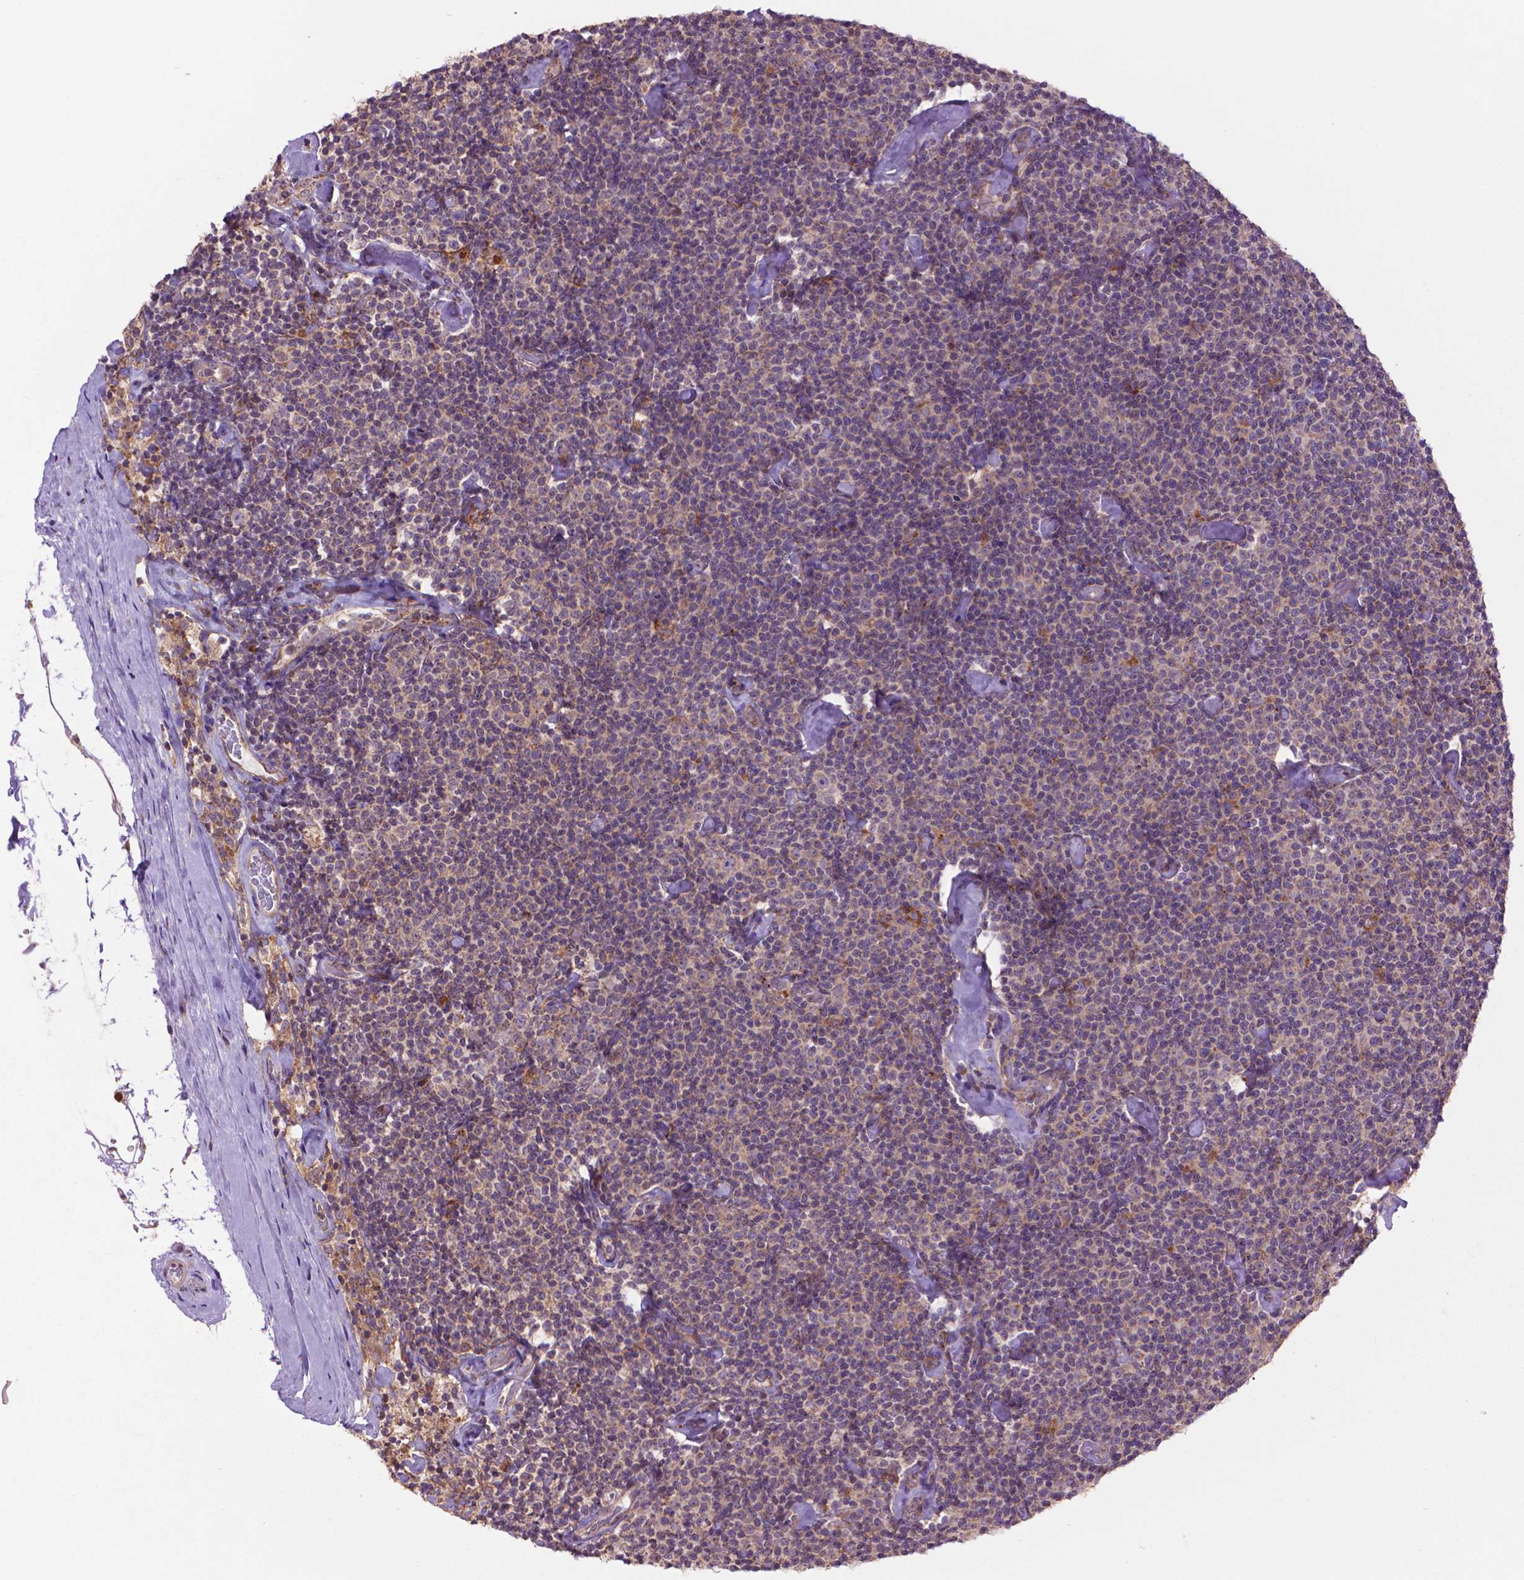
{"staining": {"intensity": "weak", "quantity": "25%-75%", "location": "cytoplasmic/membranous"}, "tissue": "lymphoma", "cell_type": "Tumor cells", "image_type": "cancer", "snomed": [{"axis": "morphology", "description": "Malignant lymphoma, non-Hodgkin's type, Low grade"}, {"axis": "topography", "description": "Lymph node"}], "caption": "Tumor cells show weak cytoplasmic/membranous staining in approximately 25%-75% of cells in malignant lymphoma, non-Hodgkin's type (low-grade).", "gene": "GLB1", "patient": {"sex": "male", "age": 81}}